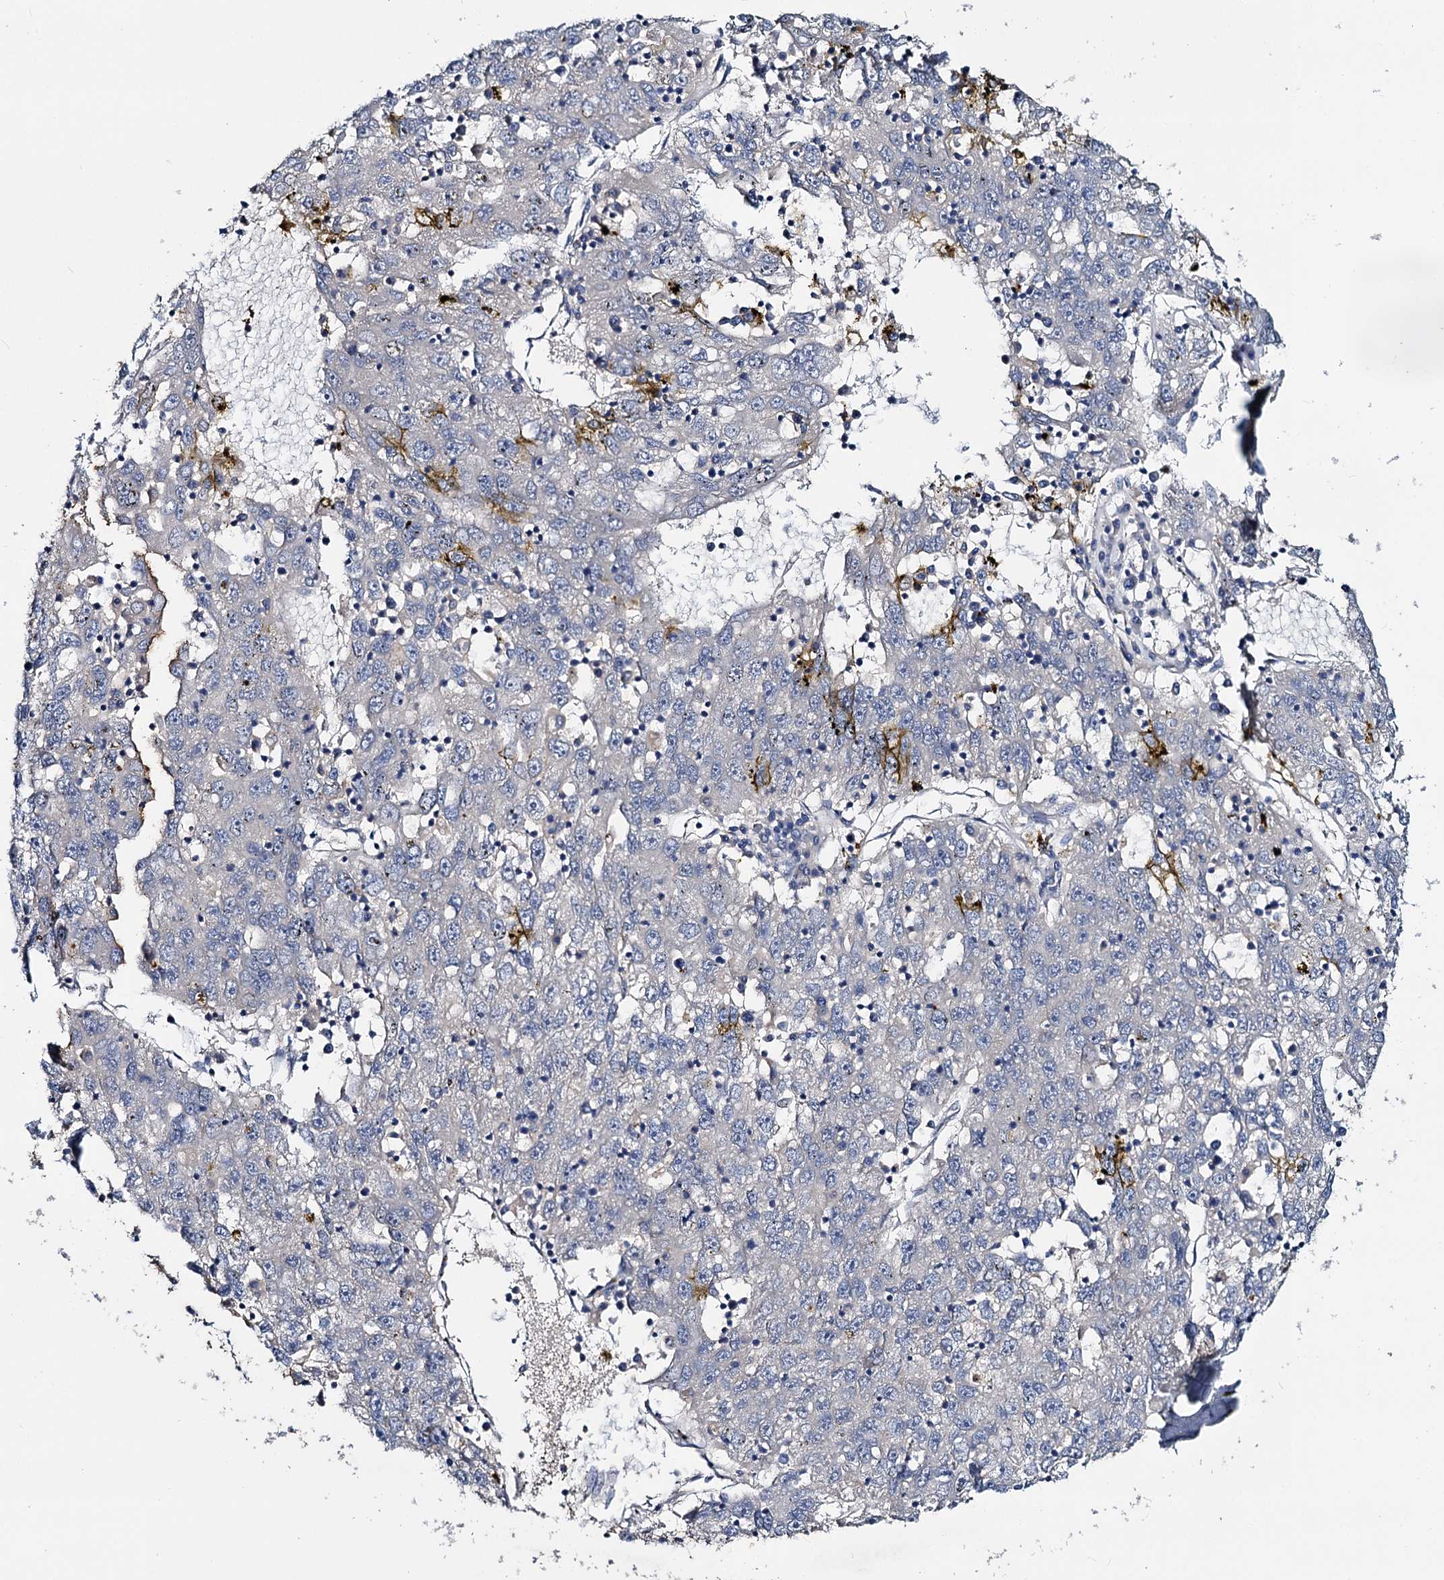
{"staining": {"intensity": "negative", "quantity": "none", "location": "none"}, "tissue": "liver cancer", "cell_type": "Tumor cells", "image_type": "cancer", "snomed": [{"axis": "morphology", "description": "Carcinoma, Hepatocellular, NOS"}, {"axis": "topography", "description": "Liver"}], "caption": "Liver cancer (hepatocellular carcinoma) was stained to show a protein in brown. There is no significant positivity in tumor cells.", "gene": "ACY3", "patient": {"sex": "male", "age": 49}}